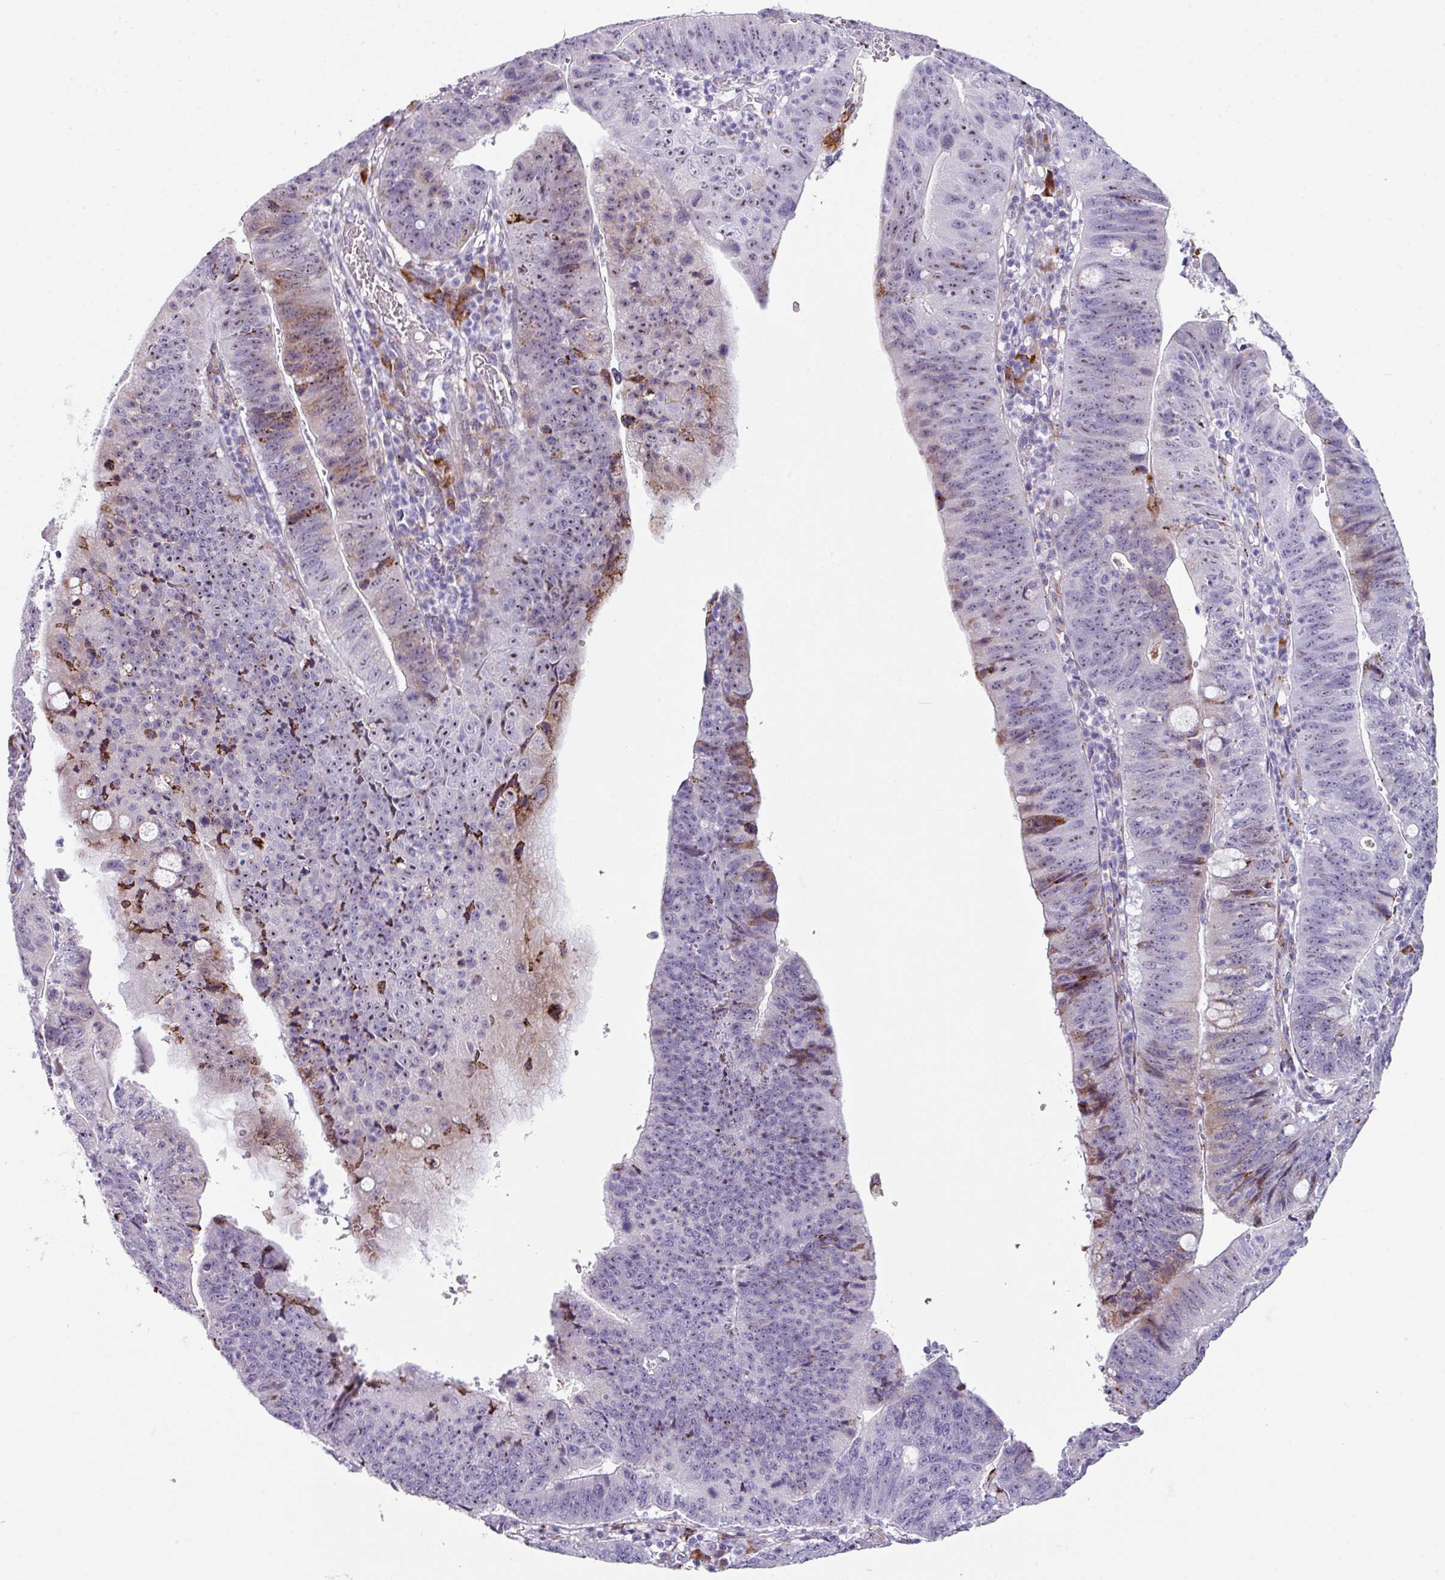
{"staining": {"intensity": "moderate", "quantity": "<25%", "location": "cytoplasmic/membranous,nuclear"}, "tissue": "stomach cancer", "cell_type": "Tumor cells", "image_type": "cancer", "snomed": [{"axis": "morphology", "description": "Adenocarcinoma, NOS"}, {"axis": "topography", "description": "Stomach"}], "caption": "A brown stain labels moderate cytoplasmic/membranous and nuclear positivity of a protein in stomach adenocarcinoma tumor cells.", "gene": "BMS1", "patient": {"sex": "male", "age": 59}}